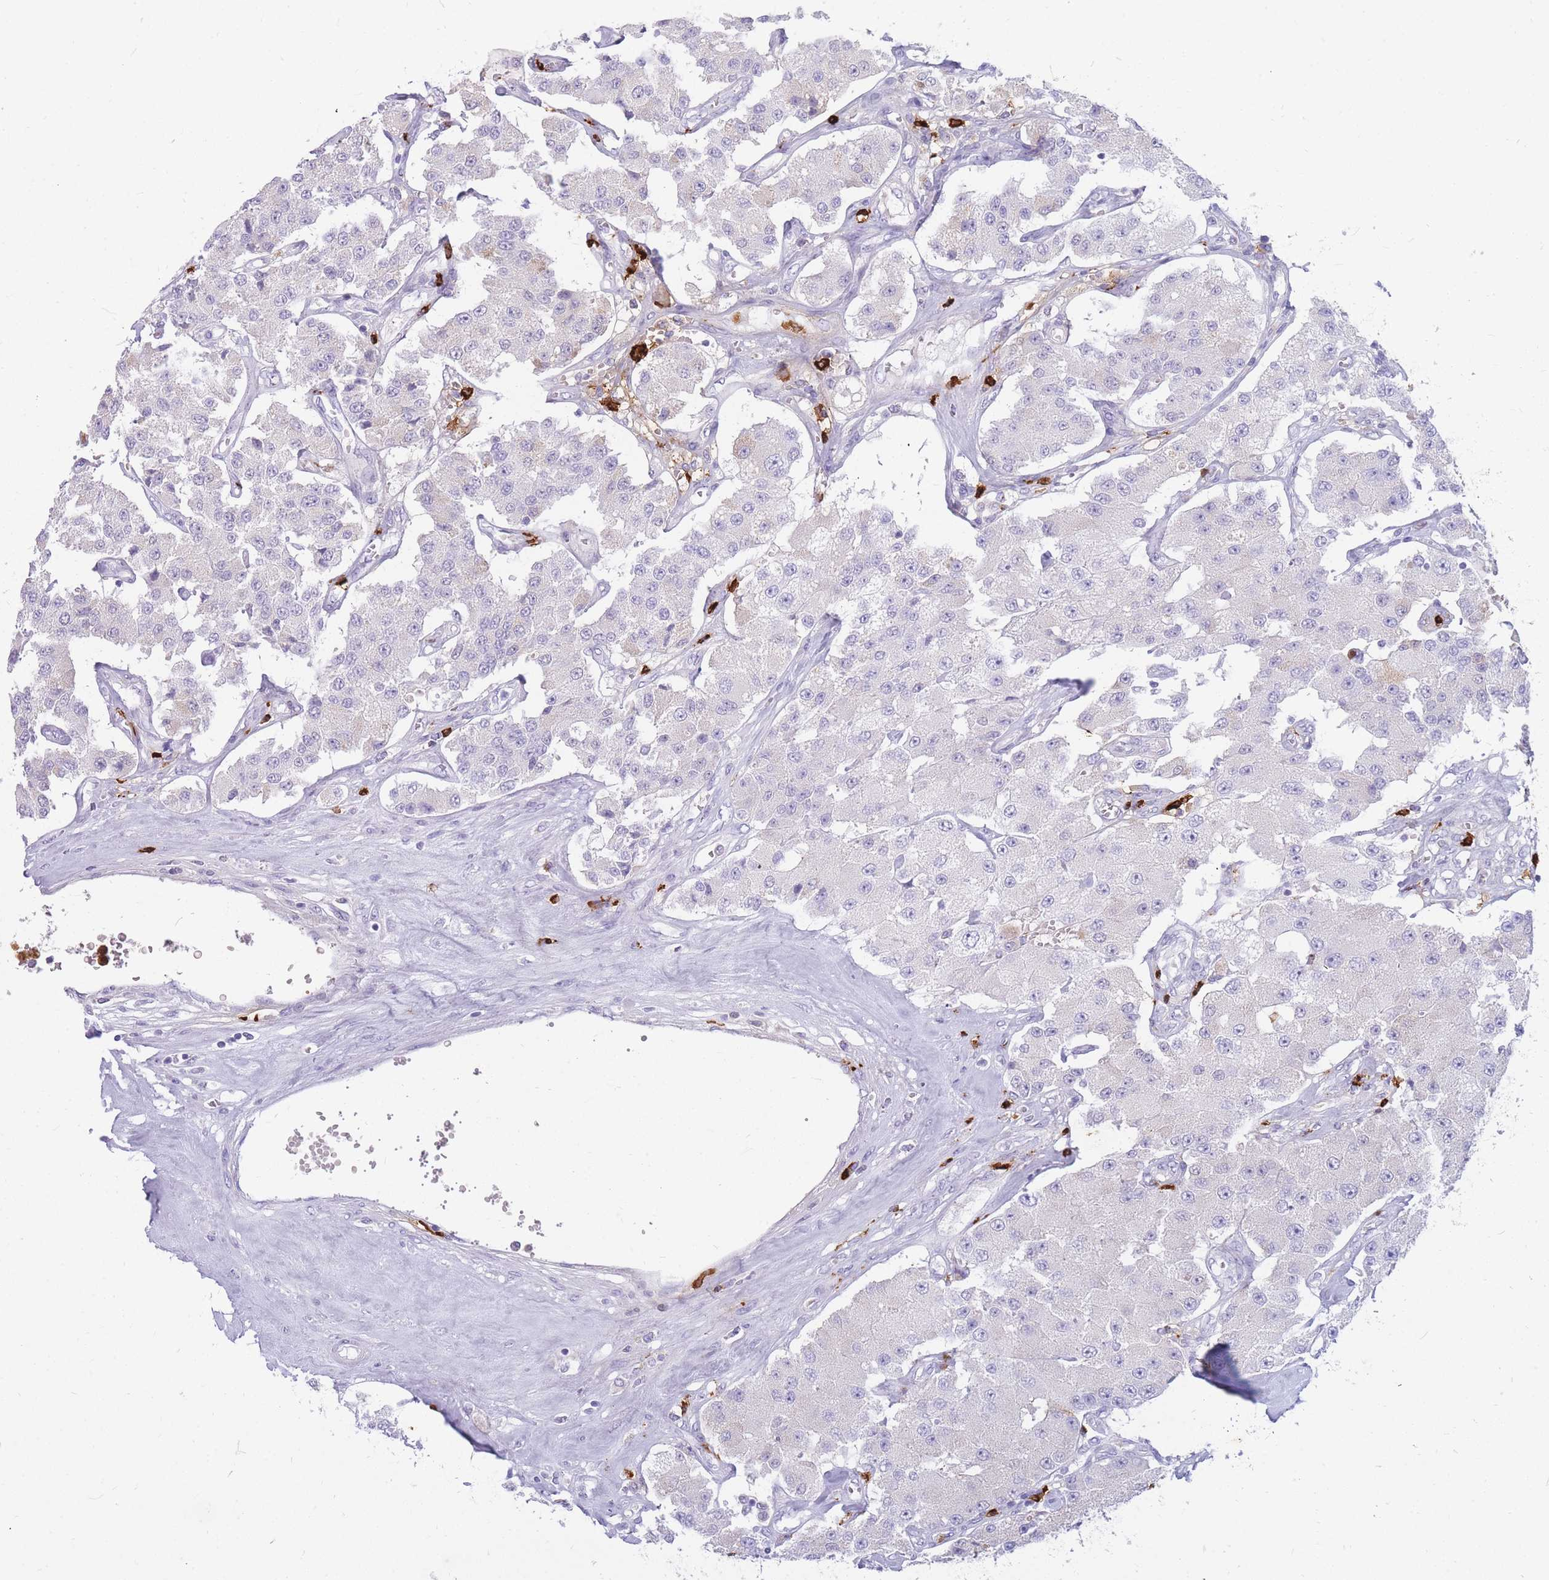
{"staining": {"intensity": "negative", "quantity": "none", "location": "none"}, "tissue": "carcinoid", "cell_type": "Tumor cells", "image_type": "cancer", "snomed": [{"axis": "morphology", "description": "Carcinoid, malignant, NOS"}, {"axis": "topography", "description": "Pancreas"}], "caption": "DAB immunohistochemical staining of human carcinoid exhibits no significant positivity in tumor cells.", "gene": "TPSAB1", "patient": {"sex": "male", "age": 41}}